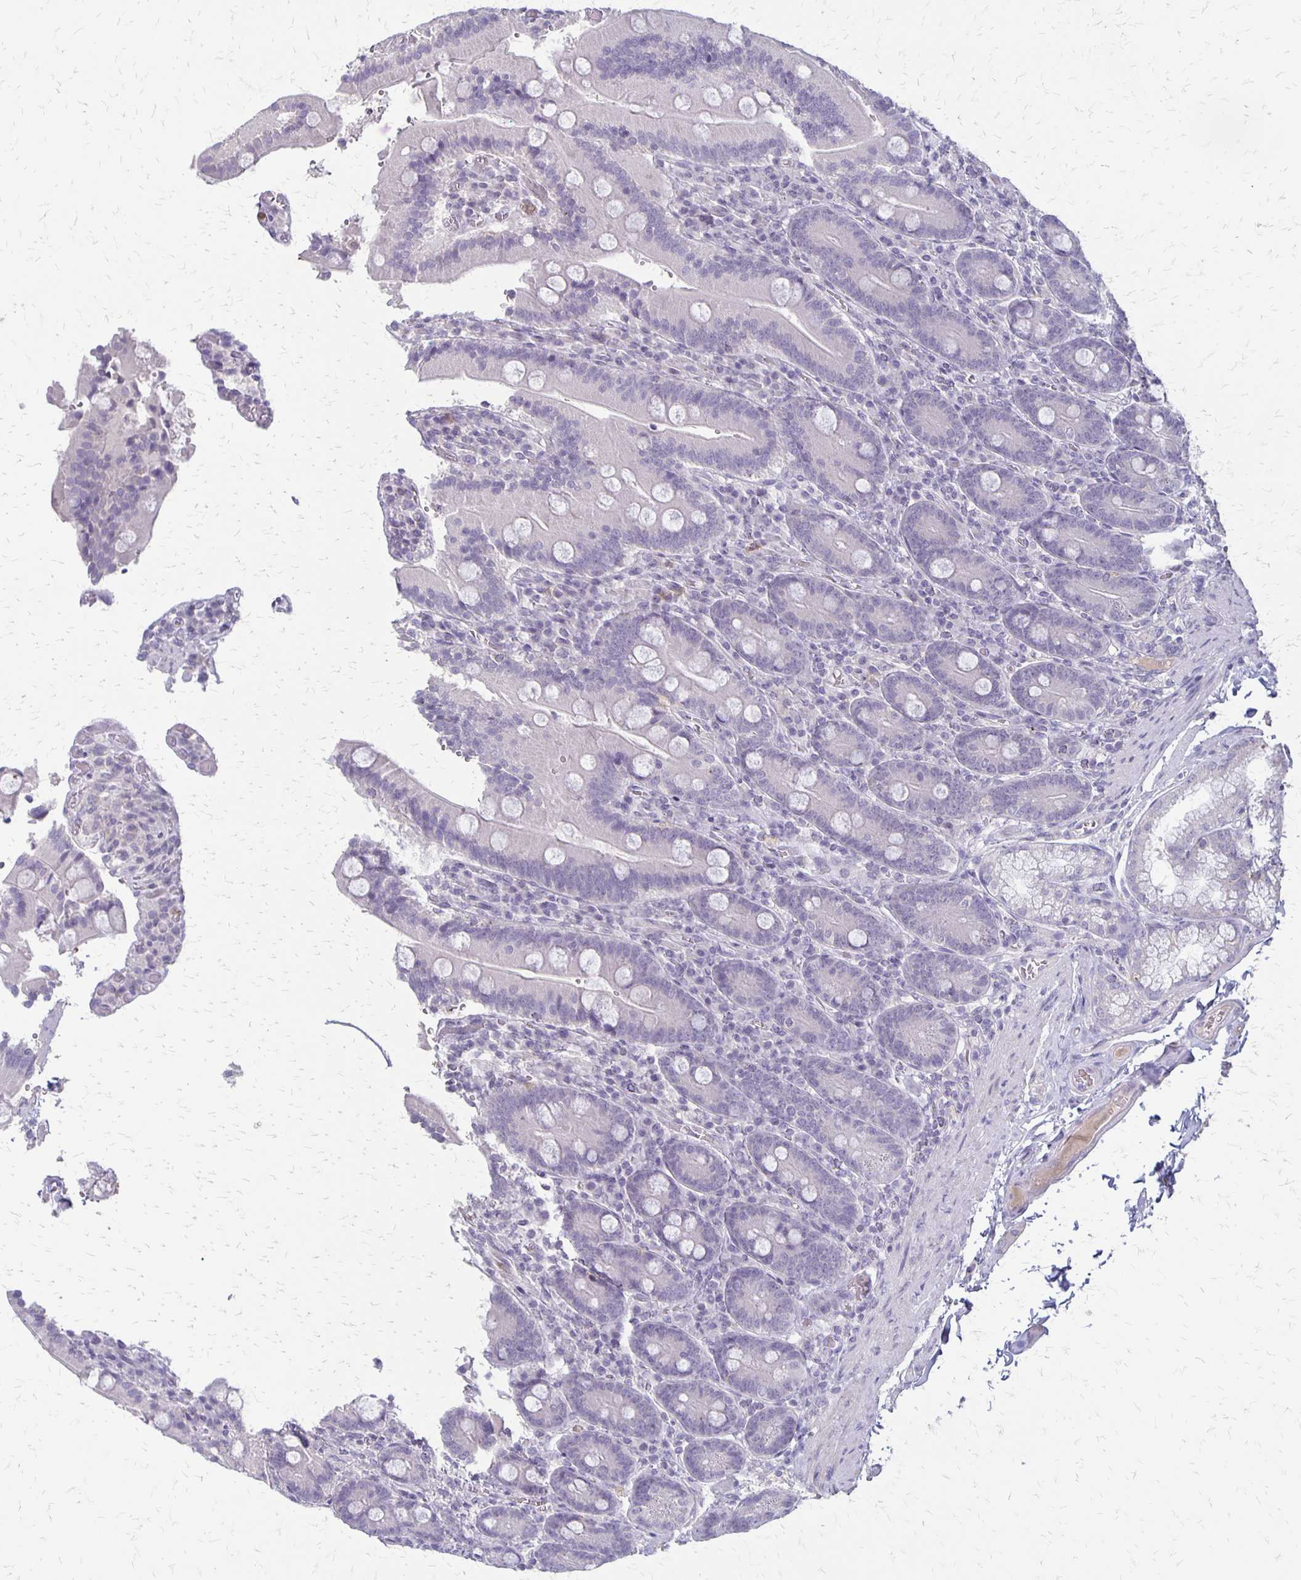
{"staining": {"intensity": "negative", "quantity": "none", "location": "none"}, "tissue": "duodenum", "cell_type": "Glandular cells", "image_type": "normal", "snomed": [{"axis": "morphology", "description": "Normal tissue, NOS"}, {"axis": "topography", "description": "Duodenum"}], "caption": "IHC of unremarkable duodenum reveals no expression in glandular cells. (Brightfield microscopy of DAB immunohistochemistry at high magnification).", "gene": "SEPTIN5", "patient": {"sex": "female", "age": 62}}